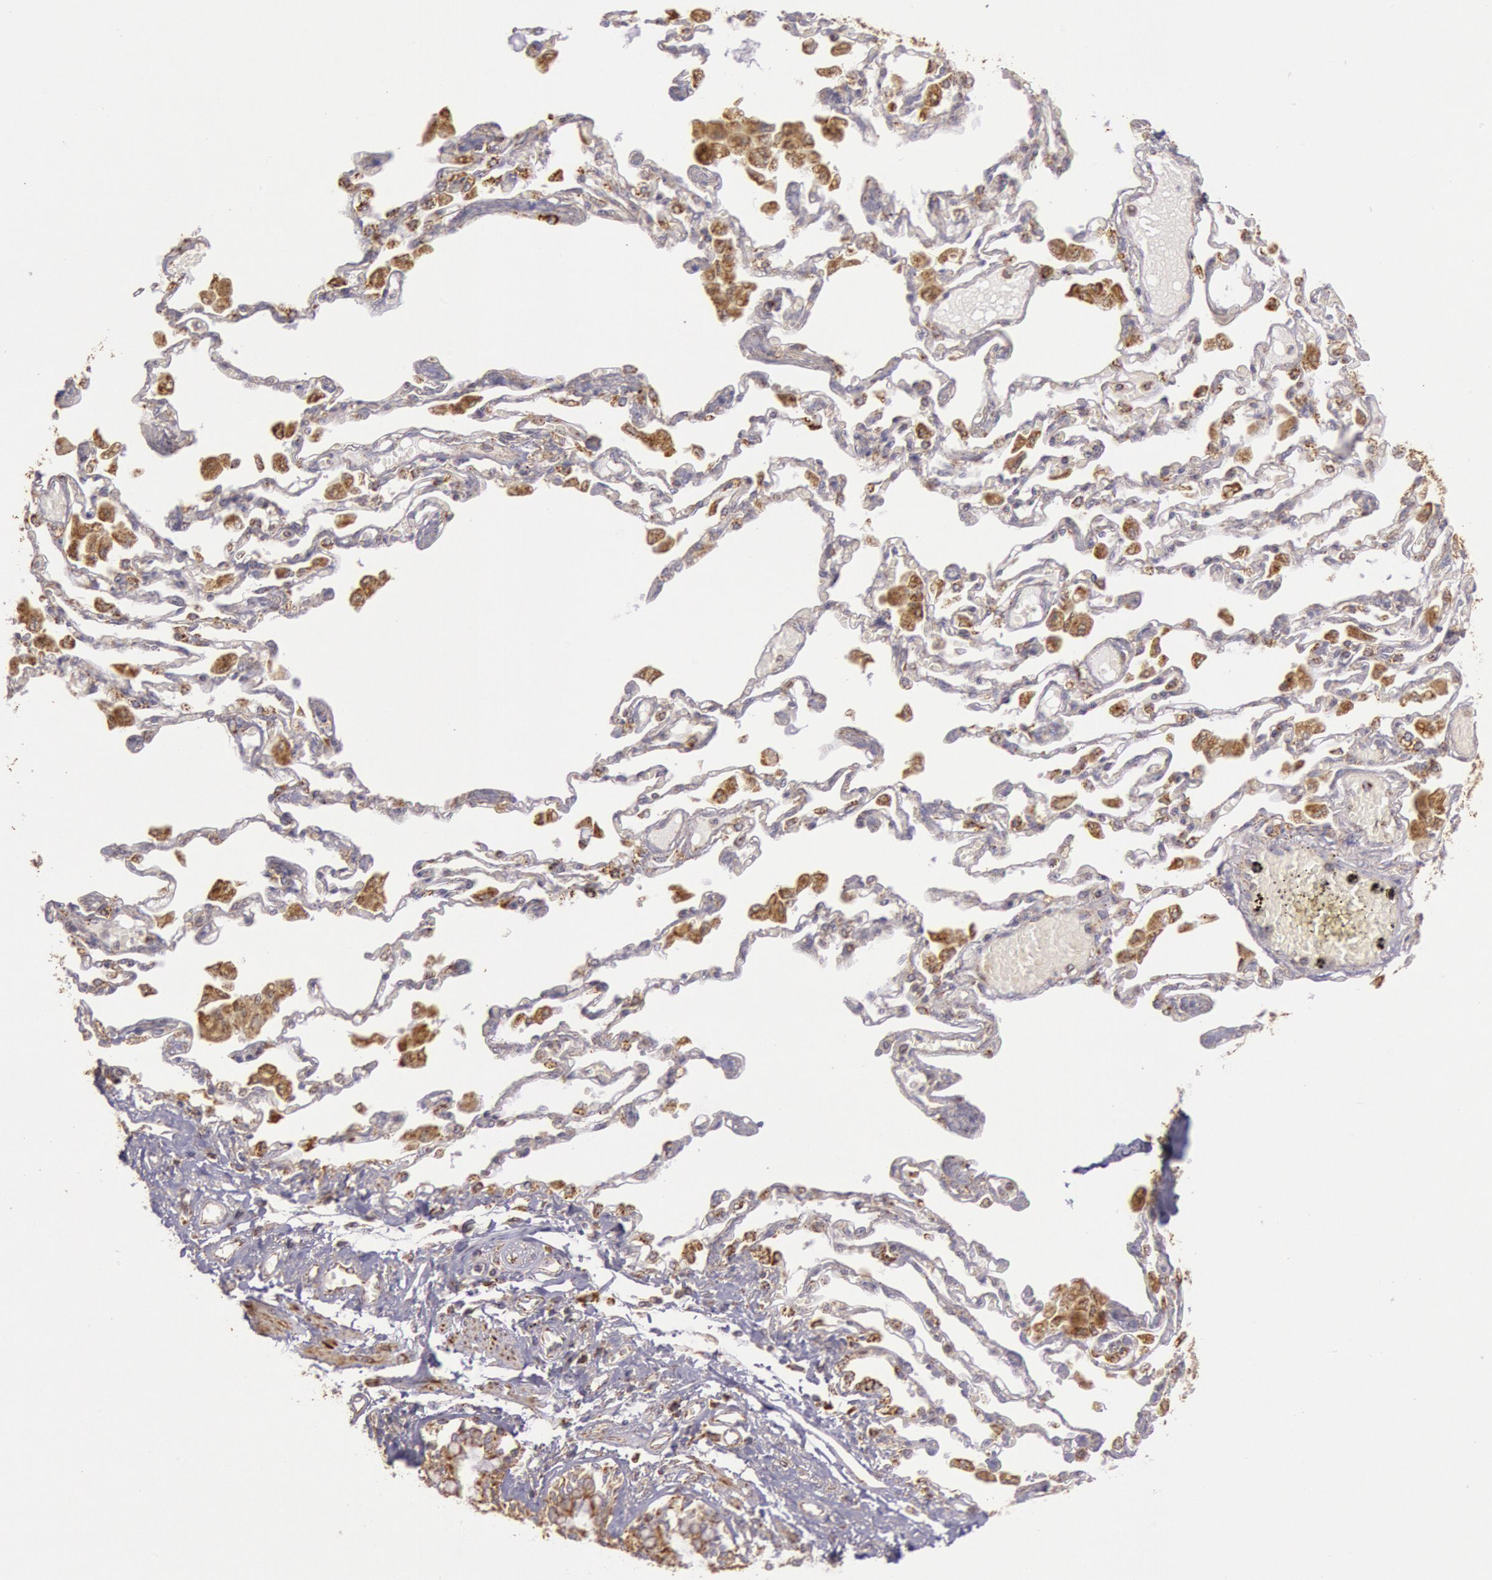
{"staining": {"intensity": "moderate", "quantity": ">75%", "location": "cytoplasmic/membranous"}, "tissue": "adipose tissue", "cell_type": "Adipocytes", "image_type": "normal", "snomed": [{"axis": "morphology", "description": "Normal tissue, NOS"}, {"axis": "morphology", "description": "Adenocarcinoma, NOS"}, {"axis": "topography", "description": "Cartilage tissue"}, {"axis": "topography", "description": "Lung"}], "caption": "Adipose tissue stained for a protein (brown) demonstrates moderate cytoplasmic/membranous positive expression in about >75% of adipocytes.", "gene": "CYC1", "patient": {"sex": "female", "age": 67}}